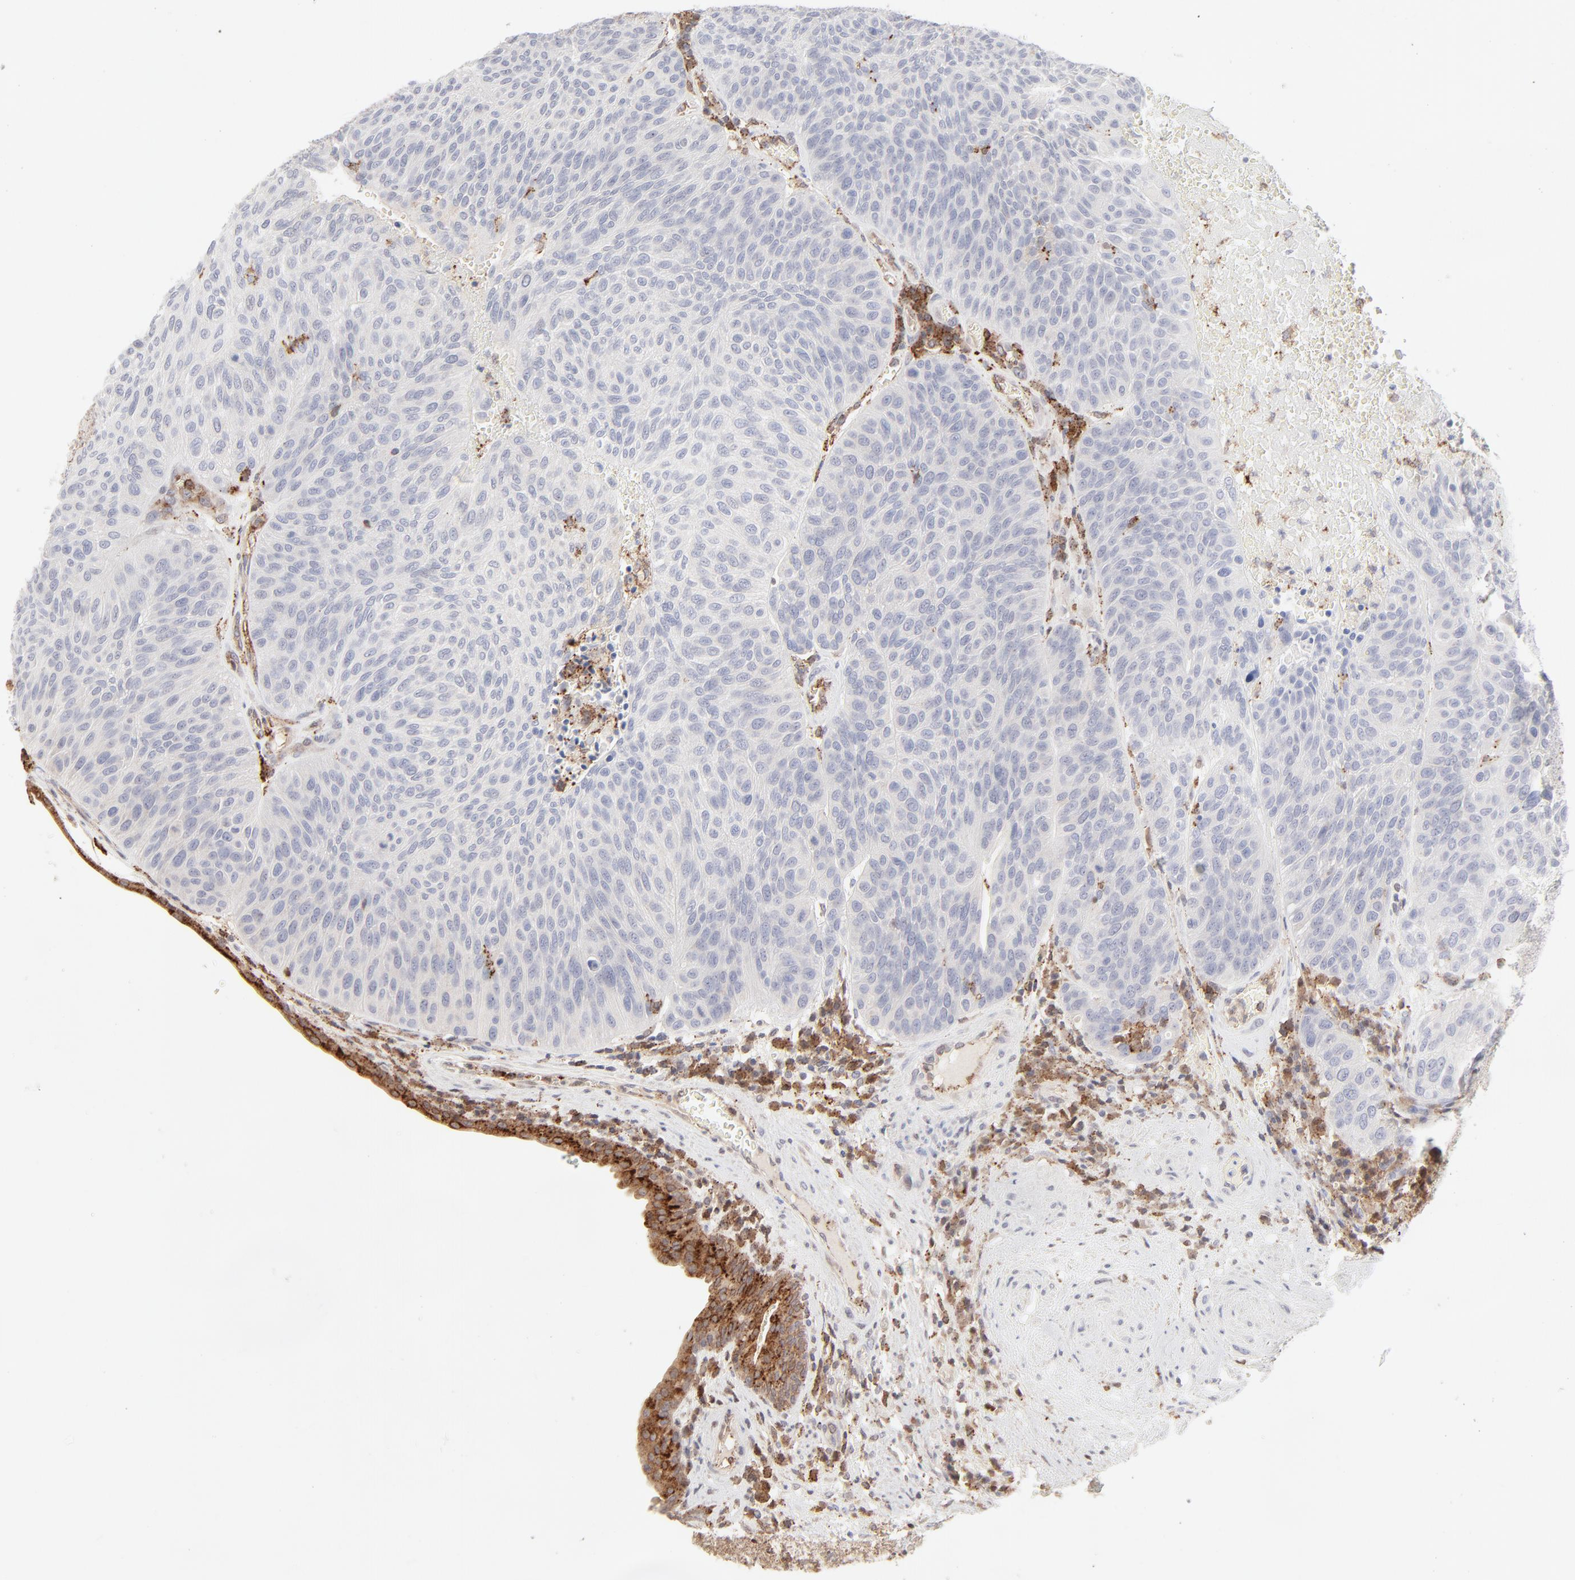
{"staining": {"intensity": "negative", "quantity": "none", "location": "none"}, "tissue": "urothelial cancer", "cell_type": "Tumor cells", "image_type": "cancer", "snomed": [{"axis": "morphology", "description": "Urothelial carcinoma, High grade"}, {"axis": "topography", "description": "Urinary bladder"}], "caption": "A micrograph of high-grade urothelial carcinoma stained for a protein shows no brown staining in tumor cells.", "gene": "CDK6", "patient": {"sex": "male", "age": 66}}